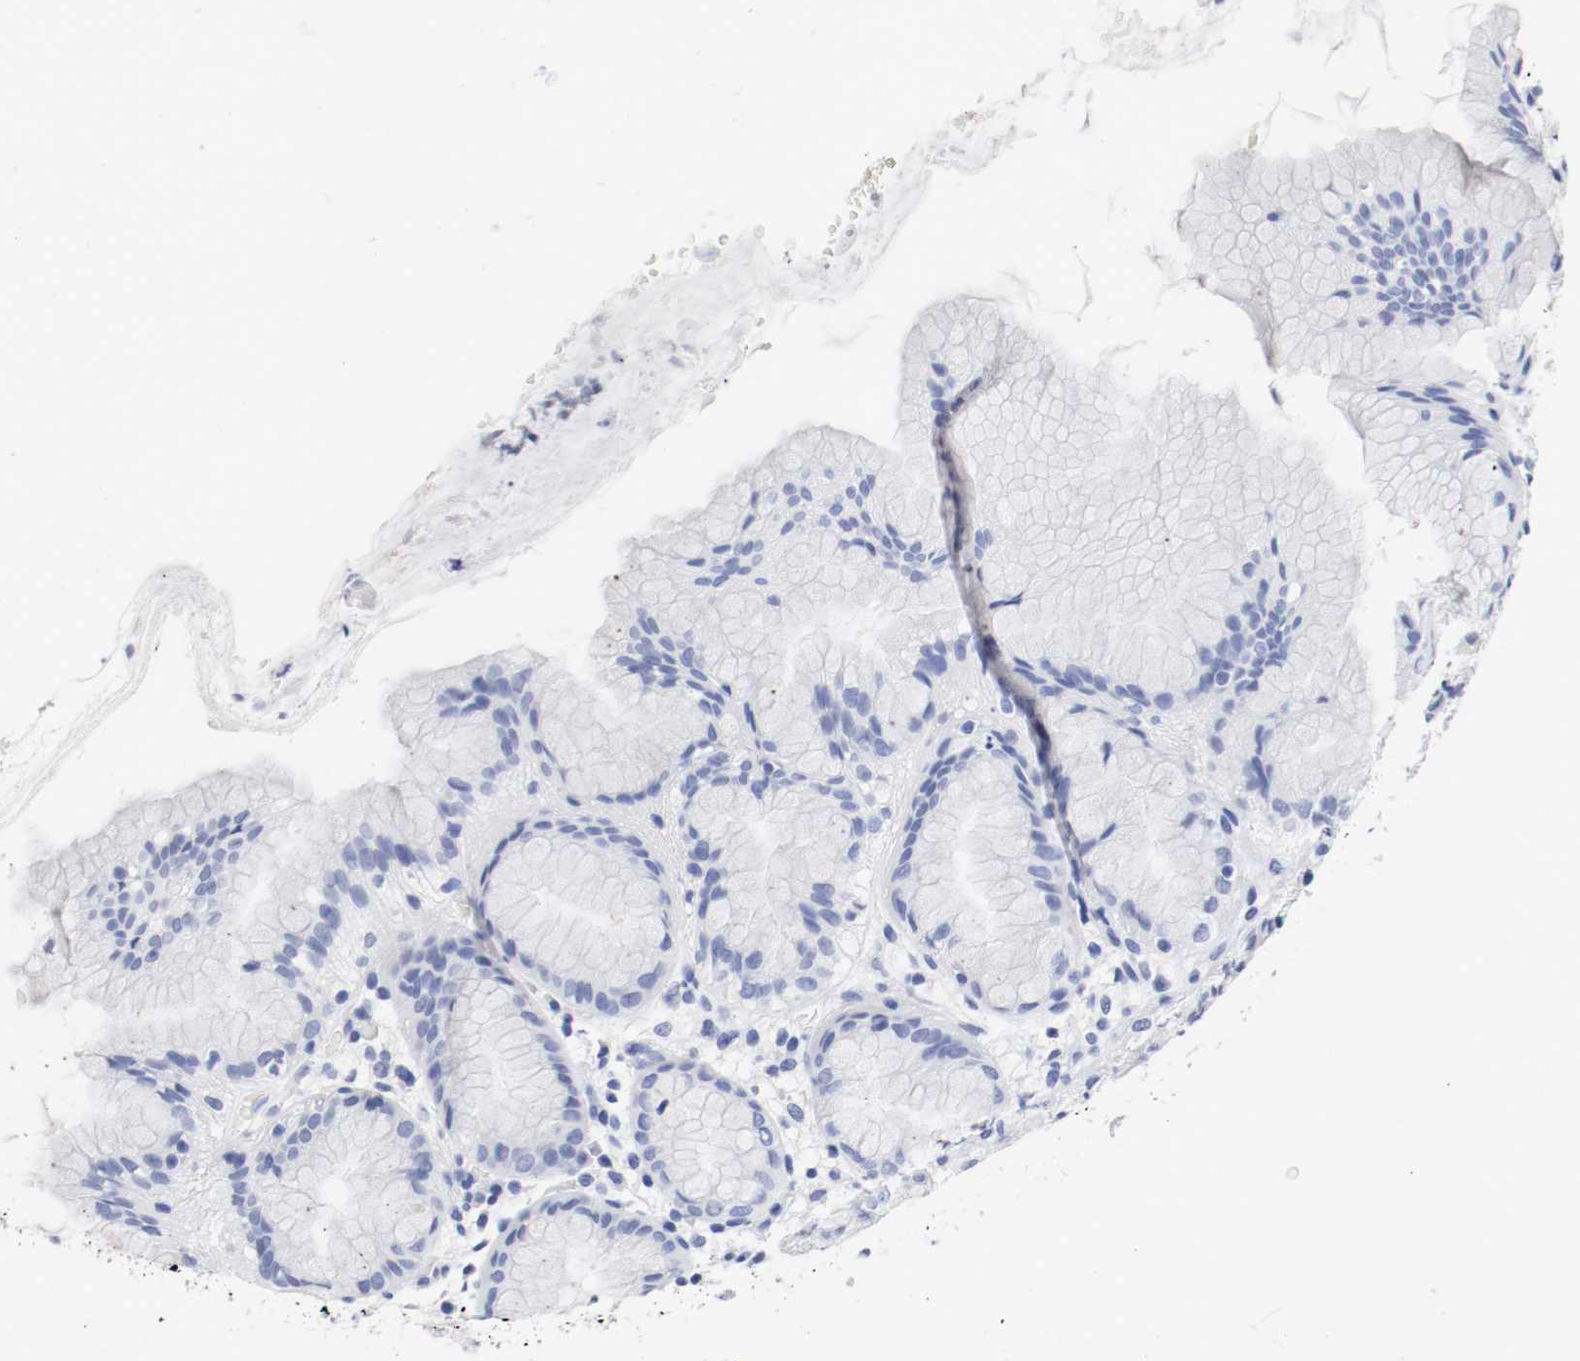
{"staining": {"intensity": "negative", "quantity": "none", "location": "none"}, "tissue": "stomach", "cell_type": "Glandular cells", "image_type": "normal", "snomed": [{"axis": "morphology", "description": "Normal tissue, NOS"}, {"axis": "topography", "description": "Stomach"}, {"axis": "topography", "description": "Stomach, lower"}], "caption": "Immunohistochemistry histopathology image of unremarkable stomach: stomach stained with DAB exhibits no significant protein expression in glandular cells.", "gene": "GAD1", "patient": {"sex": "female", "age": 75}}